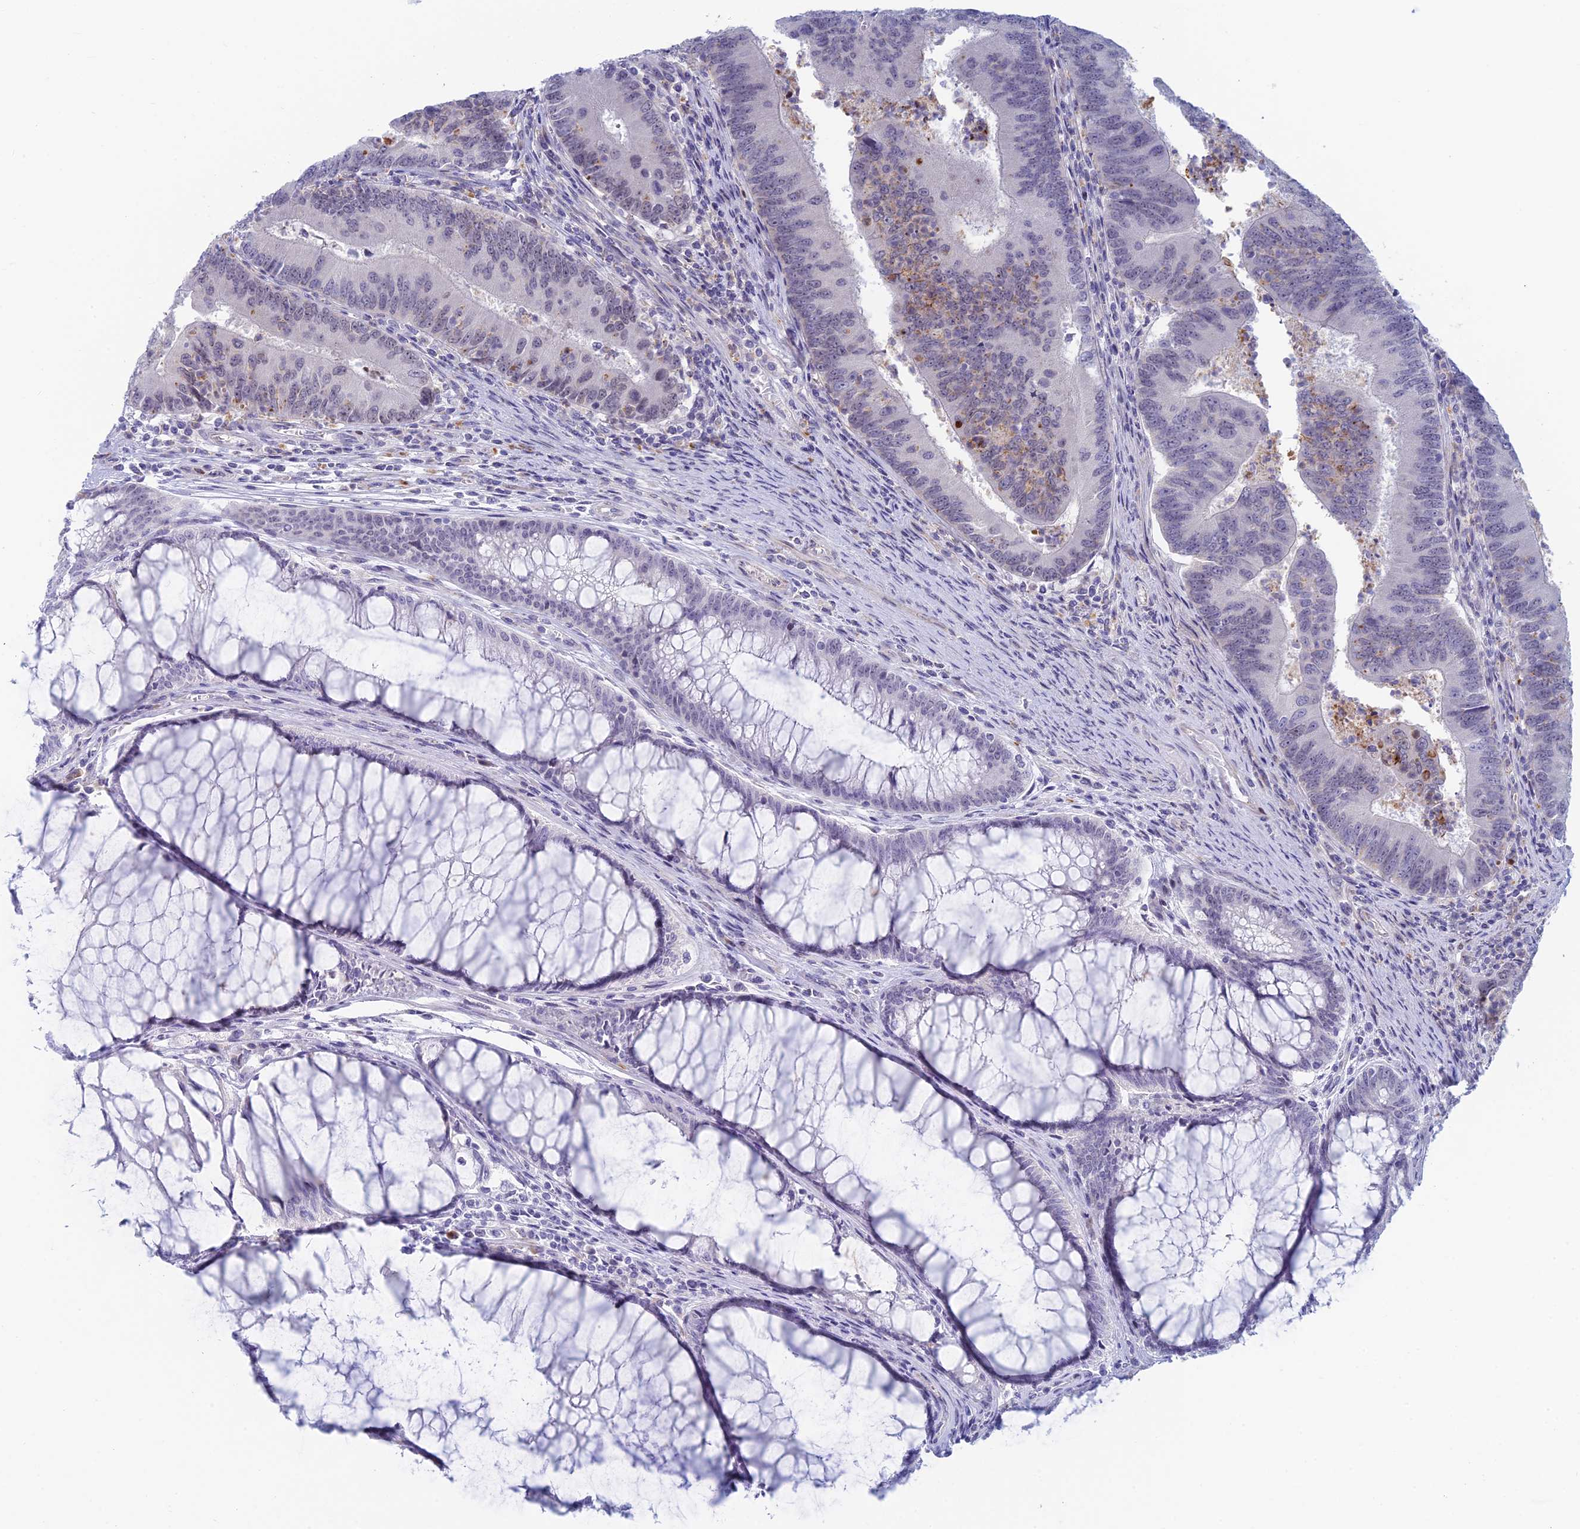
{"staining": {"intensity": "negative", "quantity": "none", "location": "none"}, "tissue": "colorectal cancer", "cell_type": "Tumor cells", "image_type": "cancer", "snomed": [{"axis": "morphology", "description": "Adenocarcinoma, NOS"}, {"axis": "topography", "description": "Colon"}], "caption": "This is a image of IHC staining of colorectal cancer, which shows no staining in tumor cells.", "gene": "PPP1R26", "patient": {"sex": "female", "age": 67}}